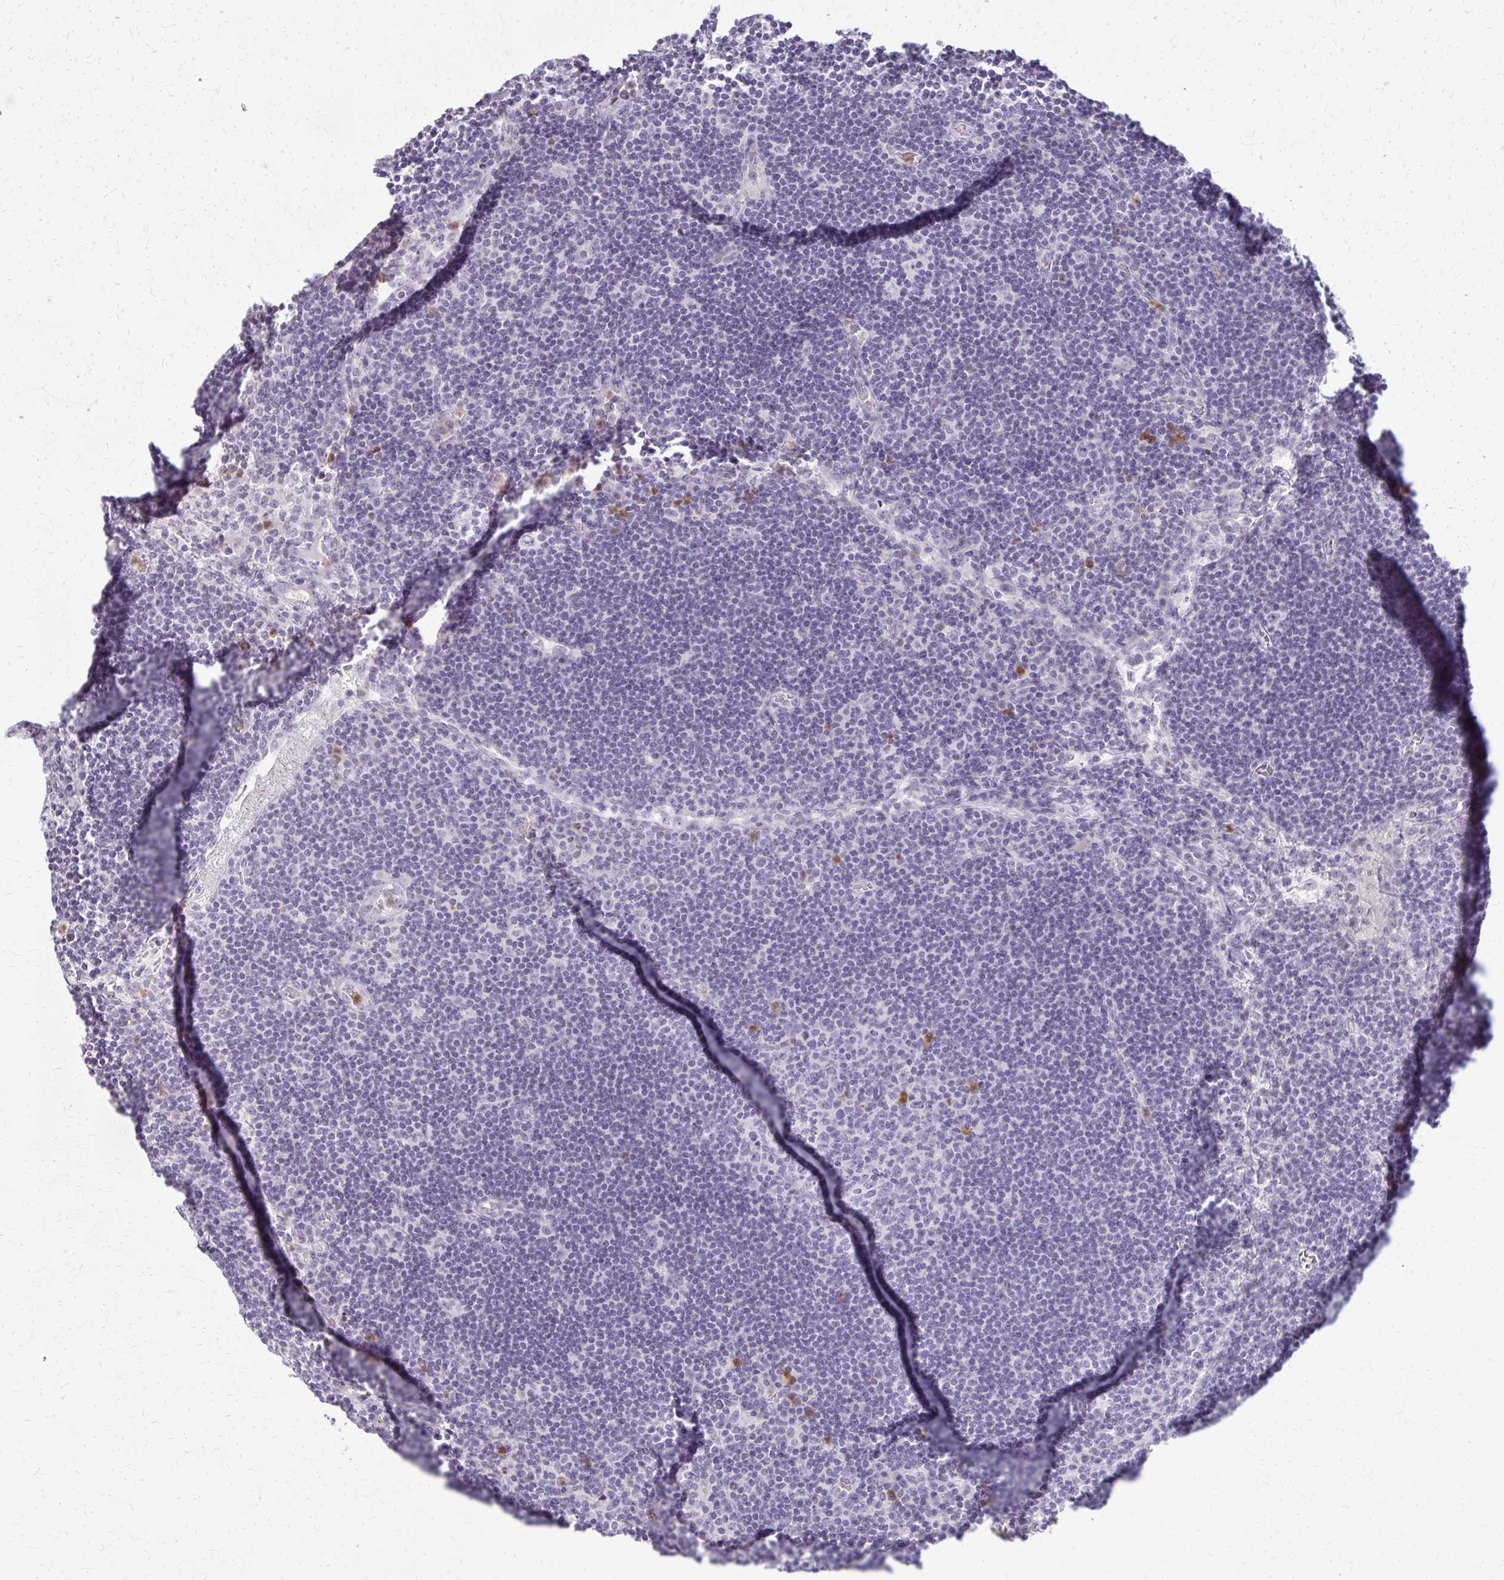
{"staining": {"intensity": "negative", "quantity": "none", "location": "none"}, "tissue": "lymph node", "cell_type": "Germinal center cells", "image_type": "normal", "snomed": [{"axis": "morphology", "description": "Normal tissue, NOS"}, {"axis": "topography", "description": "Lymph node"}], "caption": "Immunohistochemical staining of unremarkable lymph node shows no significant staining in germinal center cells. (IHC, brightfield microscopy, high magnification).", "gene": "CA3", "patient": {"sex": "male", "age": 67}}